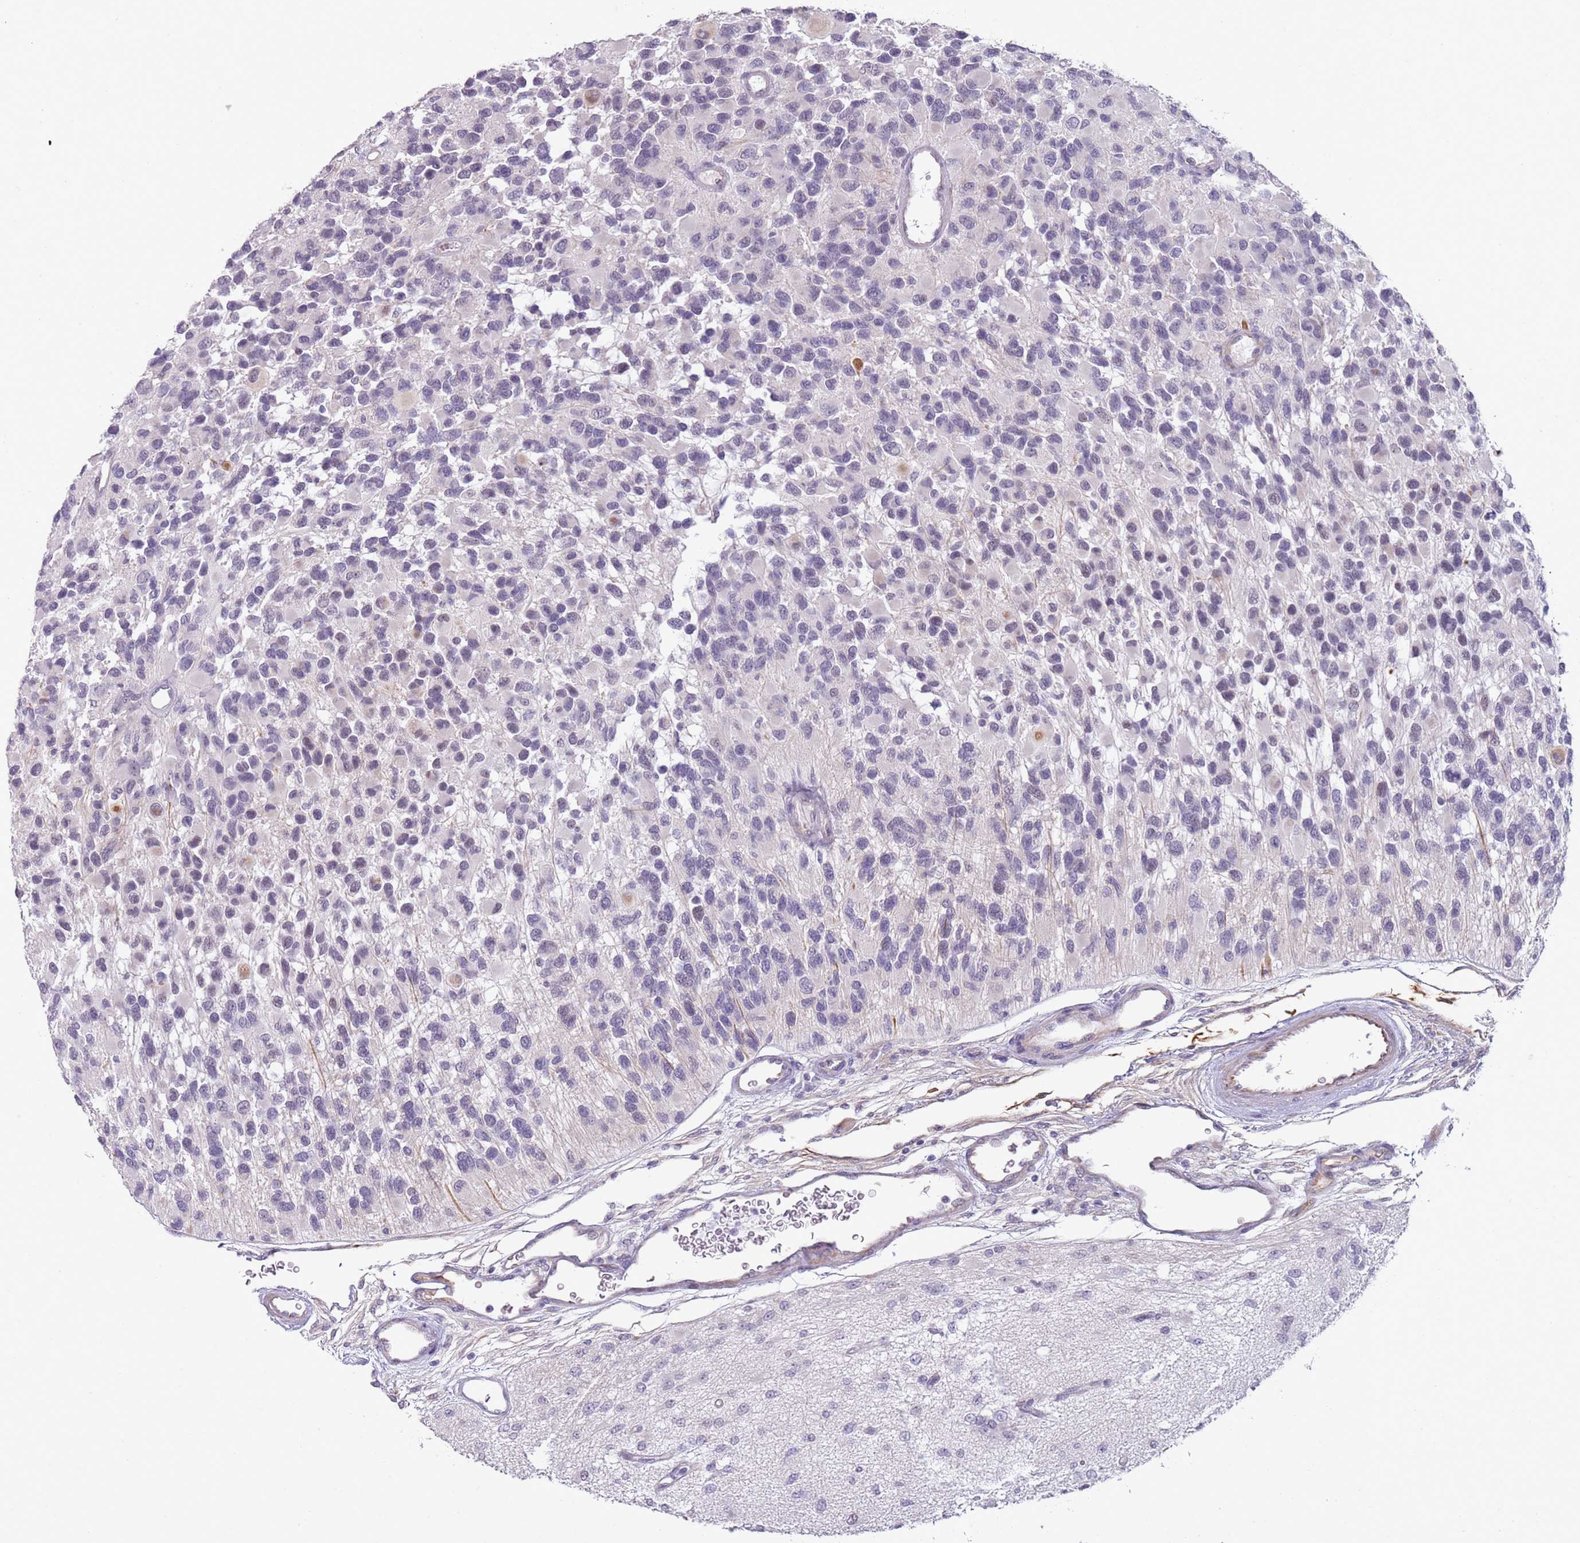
{"staining": {"intensity": "negative", "quantity": "none", "location": "none"}, "tissue": "glioma", "cell_type": "Tumor cells", "image_type": "cancer", "snomed": [{"axis": "morphology", "description": "Glioma, malignant, High grade"}, {"axis": "topography", "description": "Brain"}], "caption": "High power microscopy micrograph of an immunohistochemistry (IHC) histopathology image of high-grade glioma (malignant), revealing no significant staining in tumor cells. (Immunohistochemistry (ihc), brightfield microscopy, high magnification).", "gene": "NBPF3", "patient": {"sex": "male", "age": 77}}